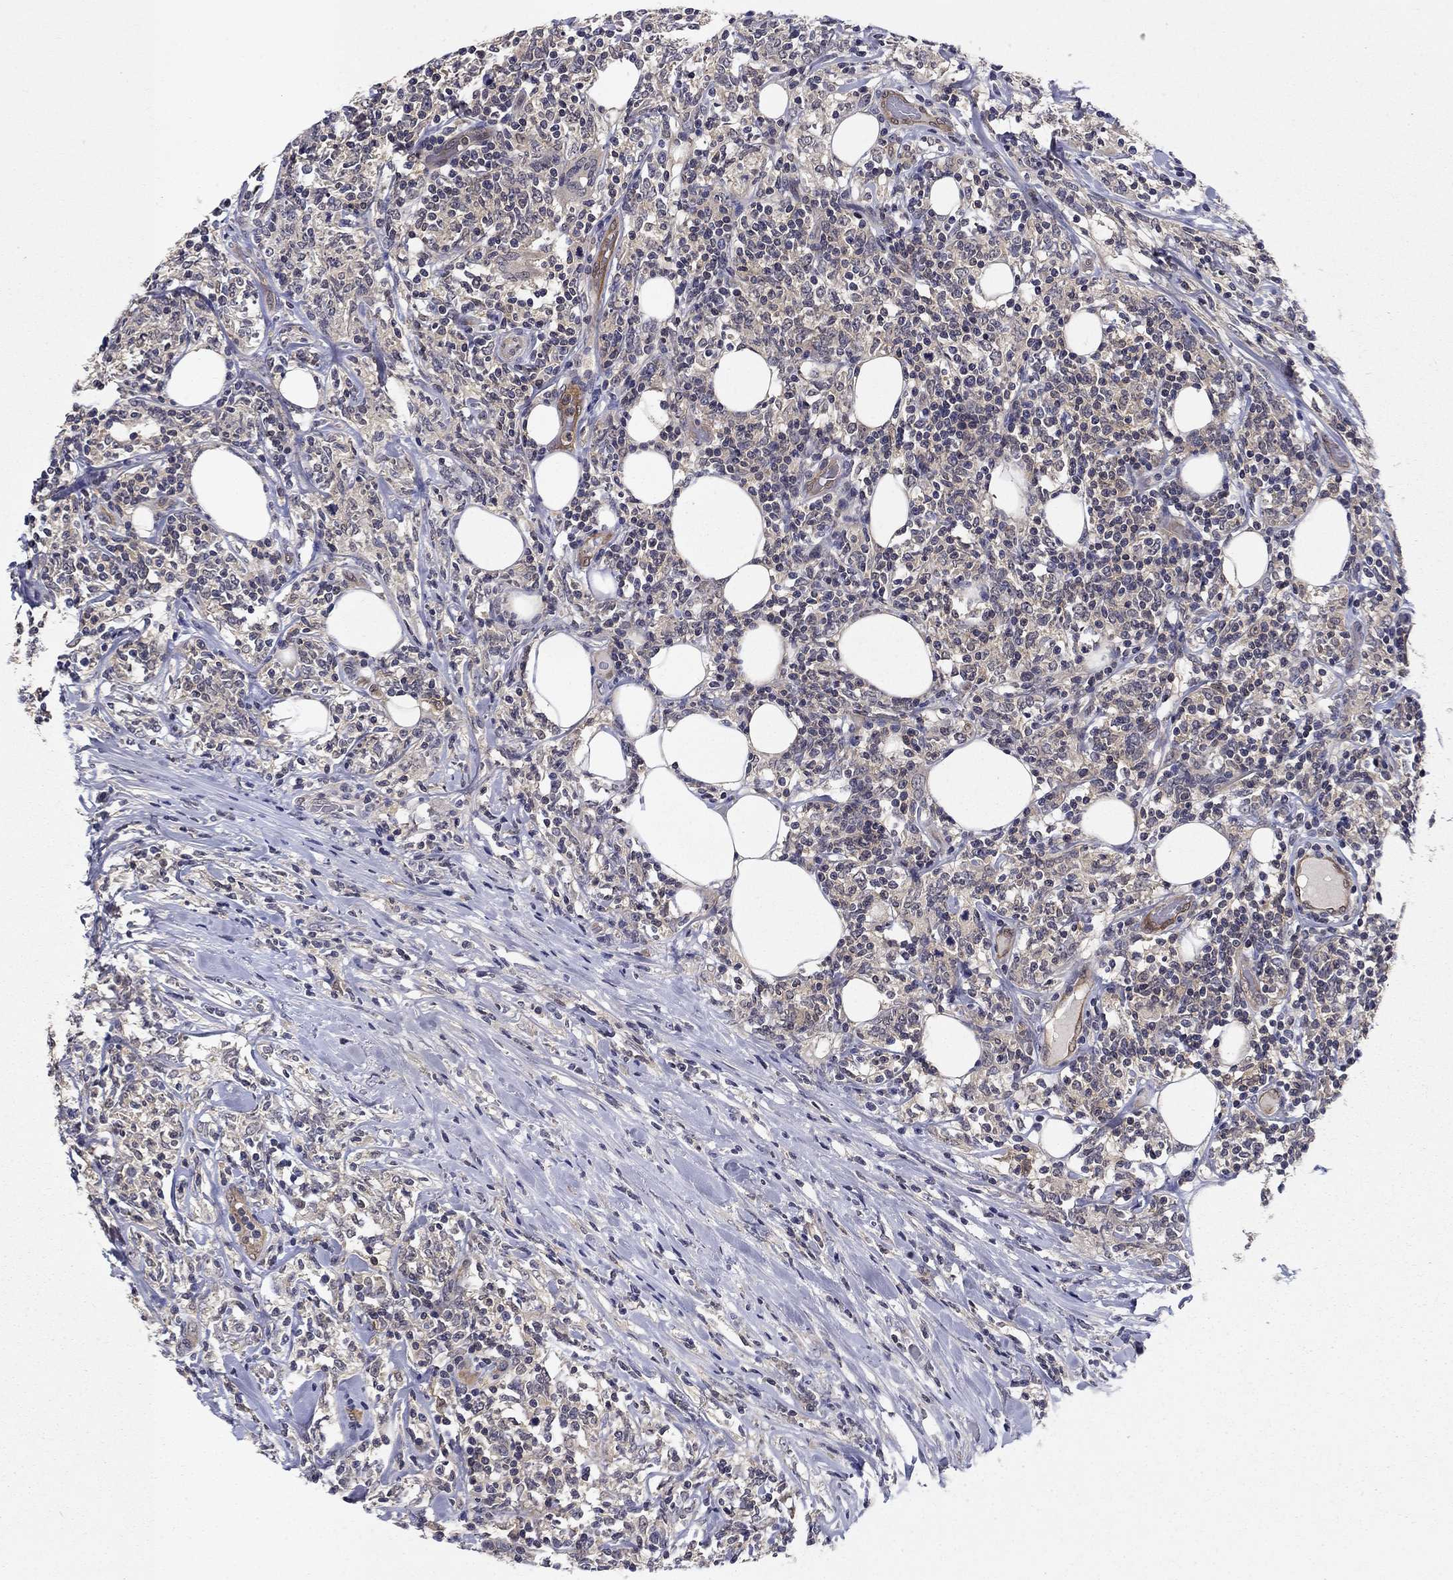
{"staining": {"intensity": "negative", "quantity": "none", "location": "none"}, "tissue": "lymphoma", "cell_type": "Tumor cells", "image_type": "cancer", "snomed": [{"axis": "morphology", "description": "Malignant lymphoma, non-Hodgkin's type, High grade"}, {"axis": "topography", "description": "Lymph node"}], "caption": "Immunohistochemical staining of lymphoma exhibits no significant positivity in tumor cells.", "gene": "GLTP", "patient": {"sex": "female", "age": 84}}